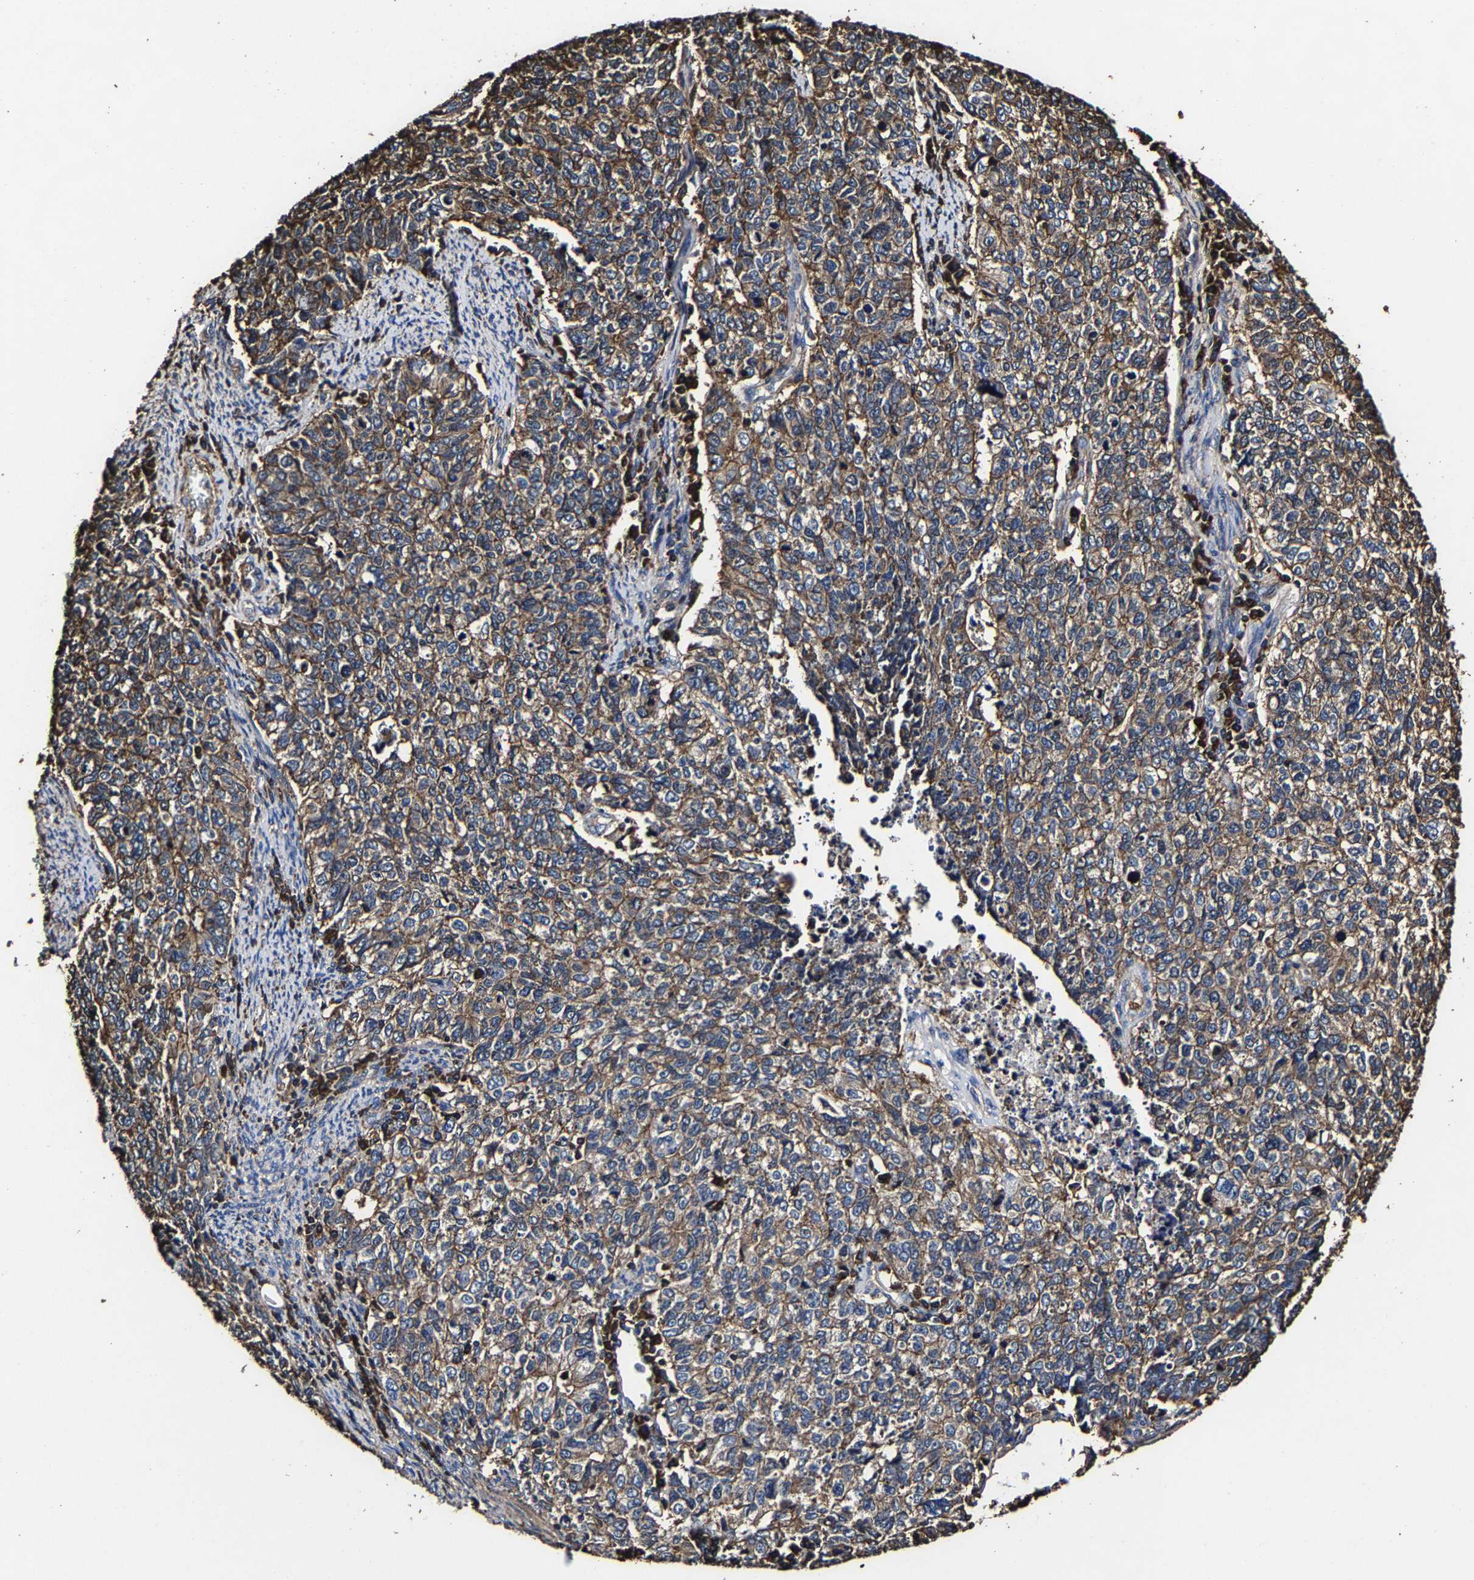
{"staining": {"intensity": "moderate", "quantity": ">75%", "location": "cytoplasmic/membranous"}, "tissue": "cervical cancer", "cell_type": "Tumor cells", "image_type": "cancer", "snomed": [{"axis": "morphology", "description": "Squamous cell carcinoma, NOS"}, {"axis": "topography", "description": "Cervix"}], "caption": "Squamous cell carcinoma (cervical) stained for a protein shows moderate cytoplasmic/membranous positivity in tumor cells.", "gene": "SSH3", "patient": {"sex": "female", "age": 63}}